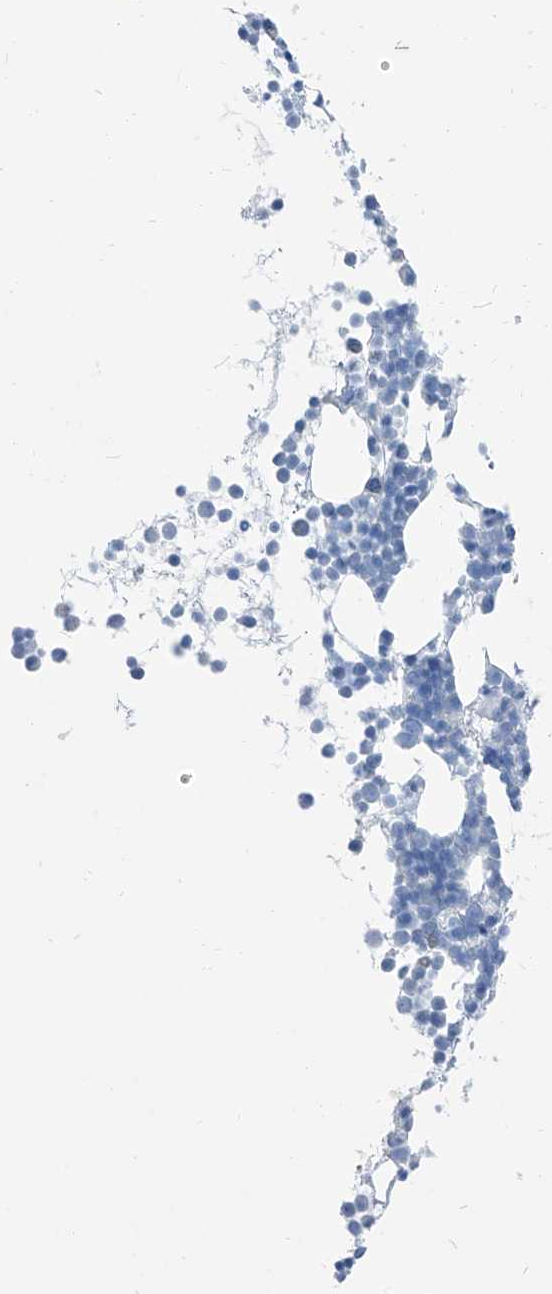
{"staining": {"intensity": "negative", "quantity": "none", "location": "none"}, "tissue": "bone marrow", "cell_type": "Hematopoietic cells", "image_type": "normal", "snomed": [{"axis": "morphology", "description": "Normal tissue, NOS"}, {"axis": "topography", "description": "Bone marrow"}], "caption": "This is a histopathology image of immunohistochemistry staining of unremarkable bone marrow, which shows no staining in hematopoietic cells. (Stains: DAB immunohistochemistry (IHC) with hematoxylin counter stain, Microscopy: brightfield microscopy at high magnification).", "gene": "RGN", "patient": {"sex": "female", "age": 57}}